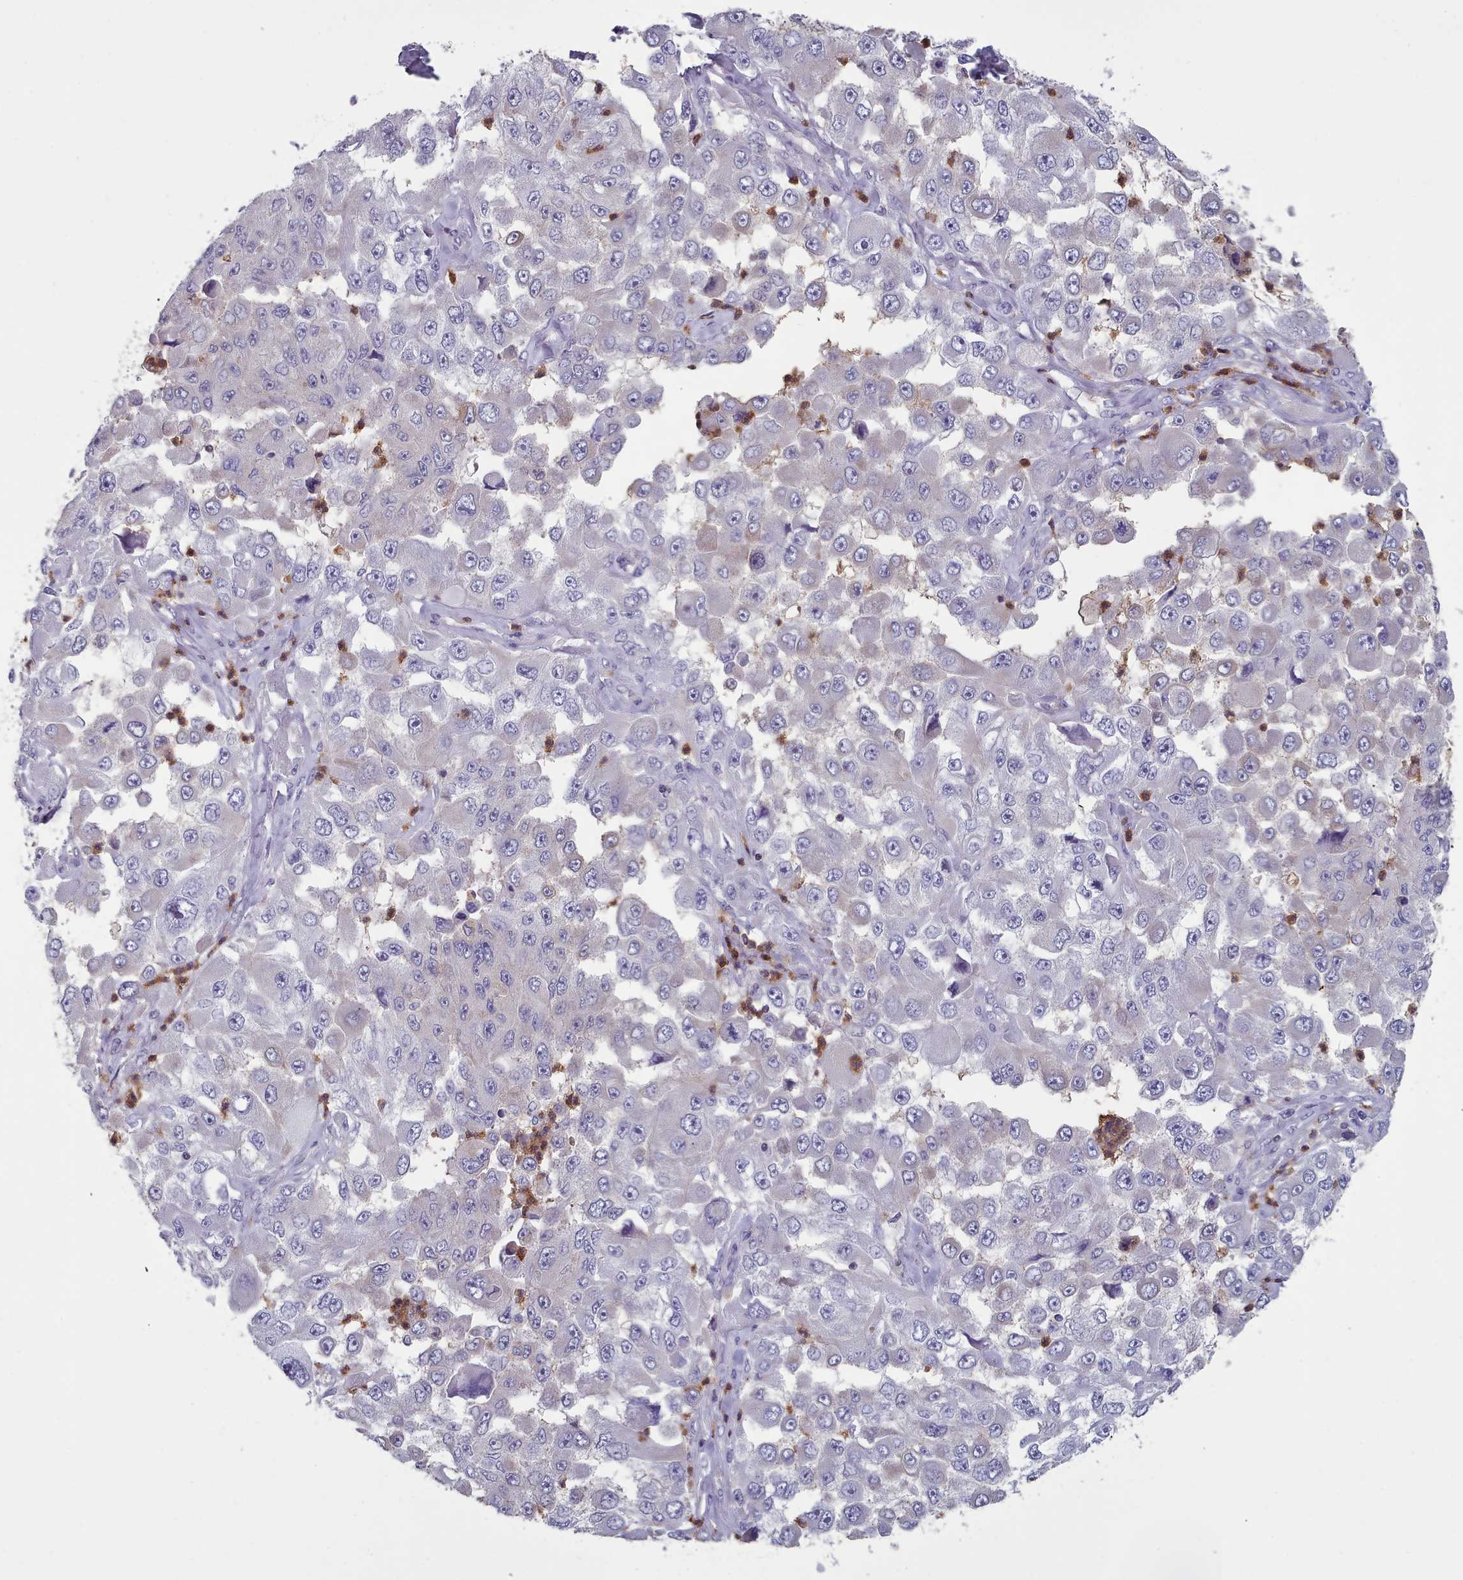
{"staining": {"intensity": "negative", "quantity": "none", "location": "none"}, "tissue": "melanoma", "cell_type": "Tumor cells", "image_type": "cancer", "snomed": [{"axis": "morphology", "description": "Malignant melanoma, Metastatic site"}, {"axis": "topography", "description": "Lymph node"}], "caption": "An immunohistochemistry (IHC) image of malignant melanoma (metastatic site) is shown. There is no staining in tumor cells of malignant melanoma (metastatic site).", "gene": "RAC2", "patient": {"sex": "male", "age": 62}}